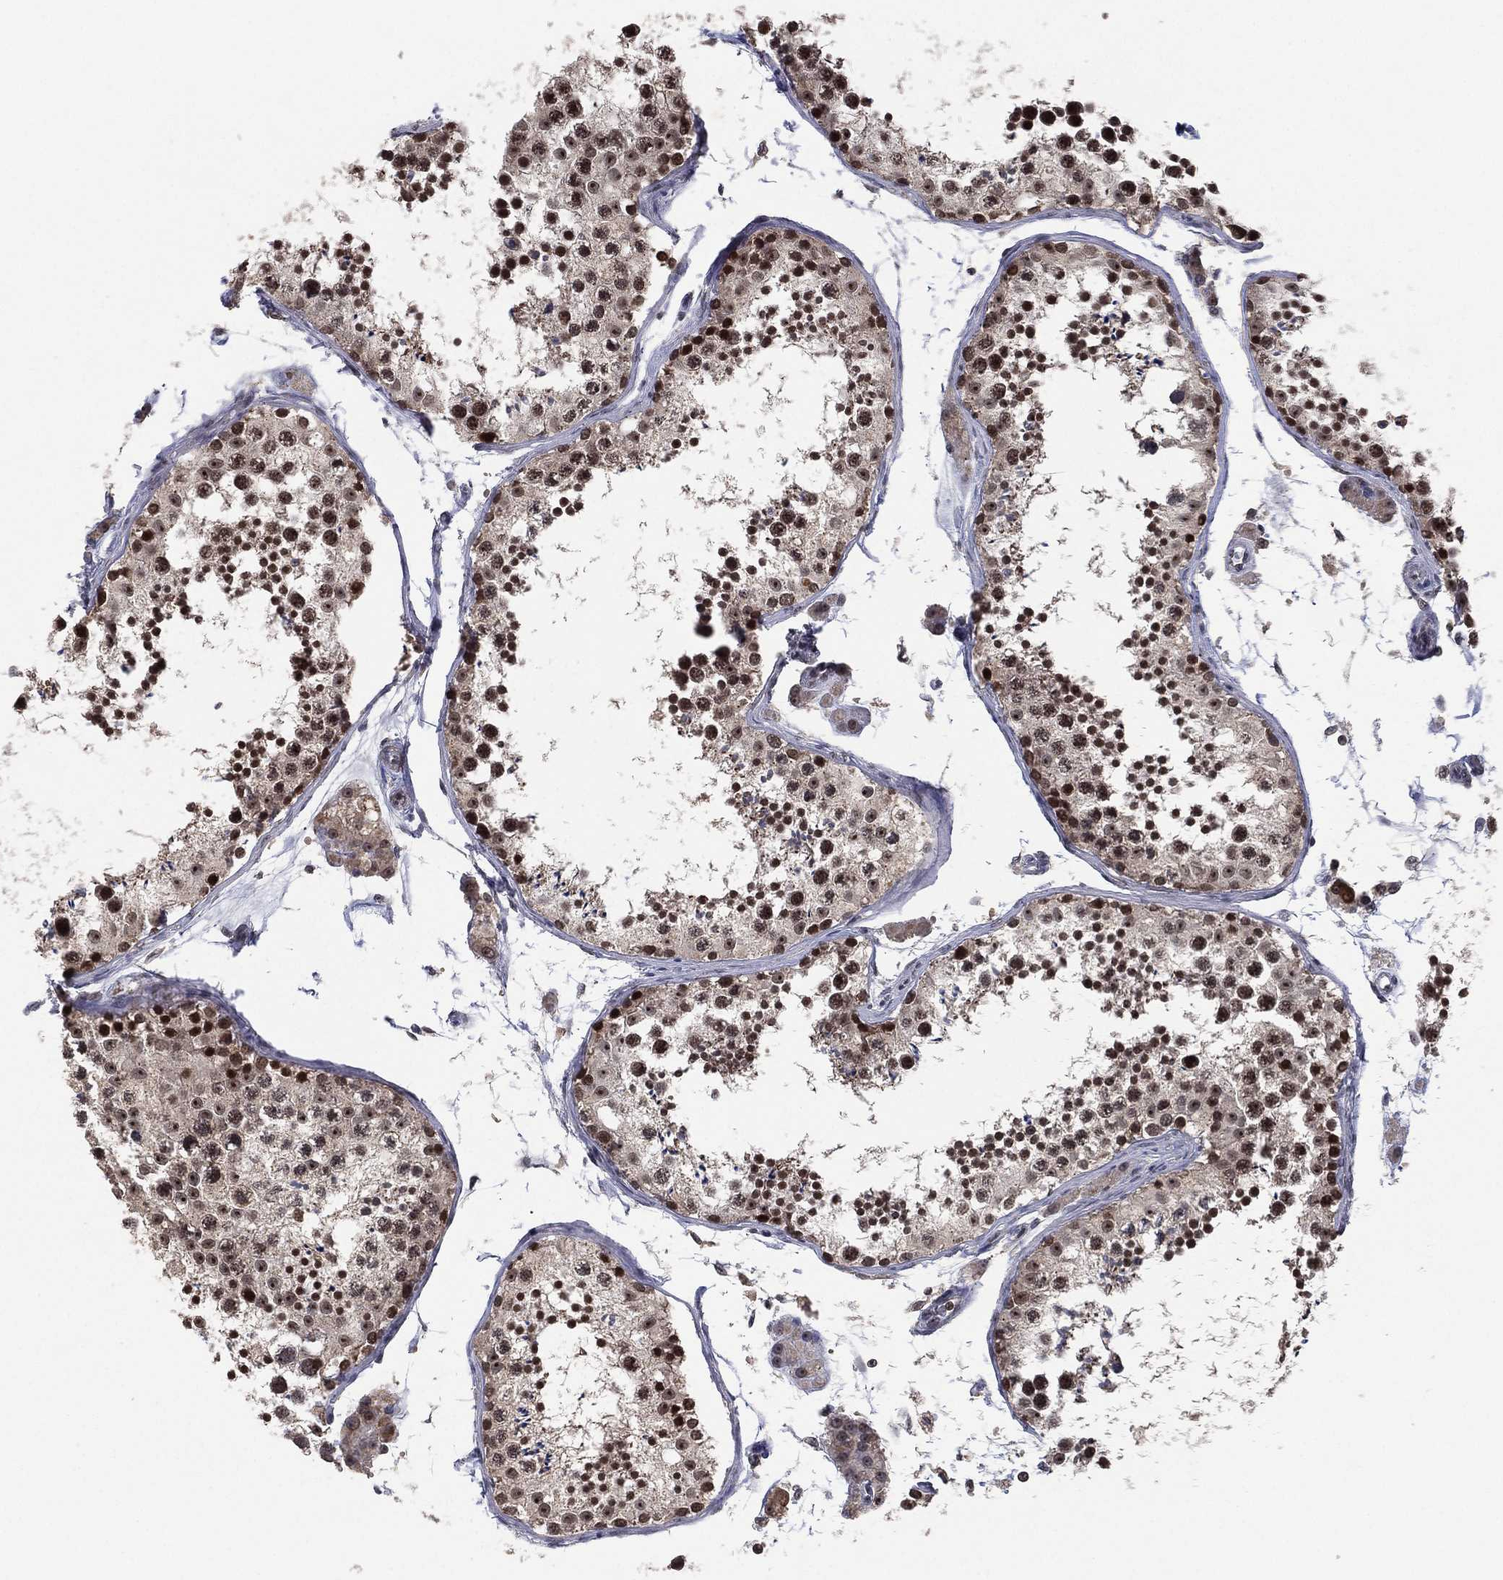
{"staining": {"intensity": "strong", "quantity": "25%-75%", "location": "nuclear"}, "tissue": "testis", "cell_type": "Cells in seminiferous ducts", "image_type": "normal", "snomed": [{"axis": "morphology", "description": "Normal tissue, NOS"}, {"axis": "topography", "description": "Testis"}], "caption": "This is a photomicrograph of IHC staining of normal testis, which shows strong expression in the nuclear of cells in seminiferous ducts.", "gene": "NELFCD", "patient": {"sex": "male", "age": 41}}